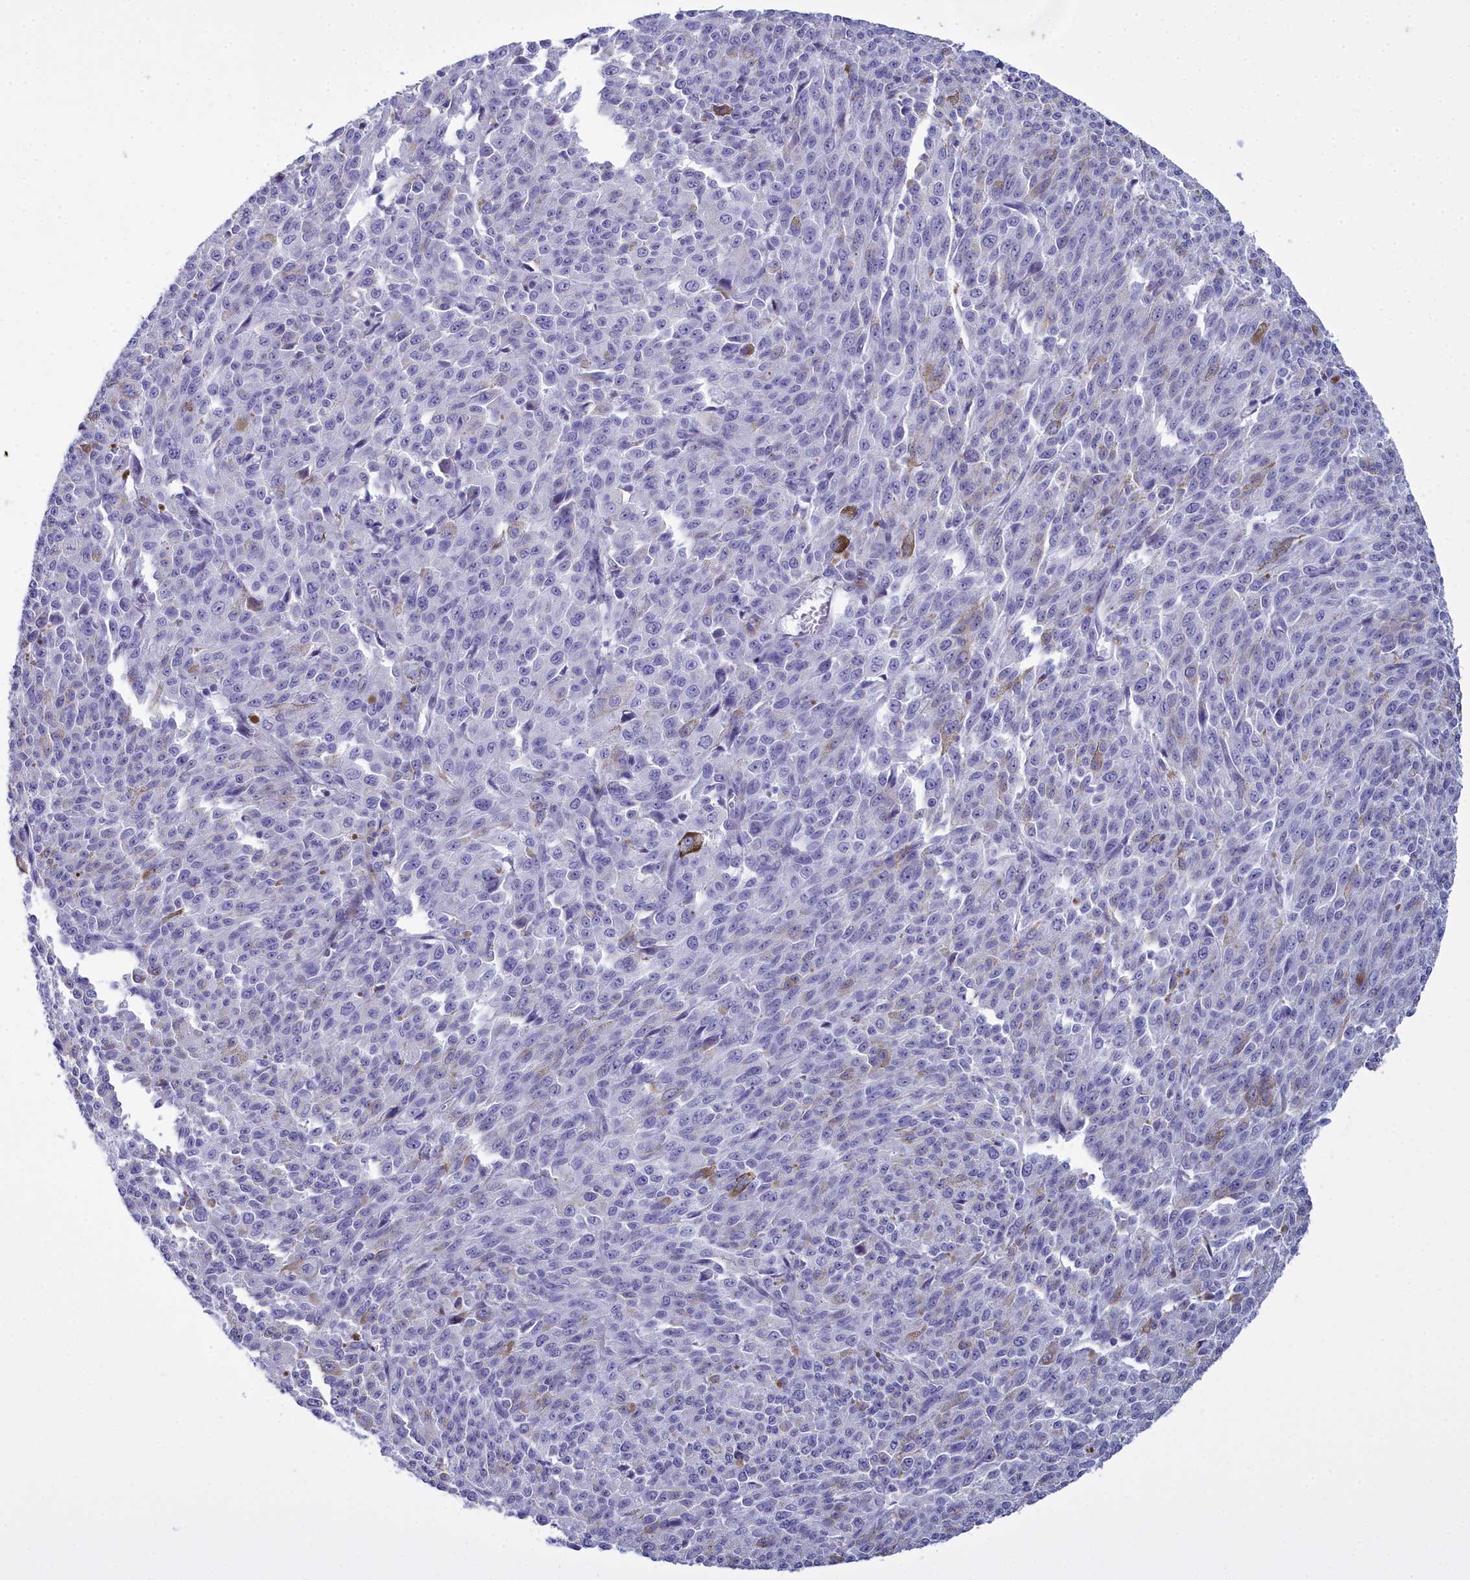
{"staining": {"intensity": "negative", "quantity": "none", "location": "none"}, "tissue": "melanoma", "cell_type": "Tumor cells", "image_type": "cancer", "snomed": [{"axis": "morphology", "description": "Malignant melanoma, NOS"}, {"axis": "topography", "description": "Skin"}], "caption": "Human melanoma stained for a protein using immunohistochemistry reveals no expression in tumor cells.", "gene": "MAP6", "patient": {"sex": "female", "age": 52}}